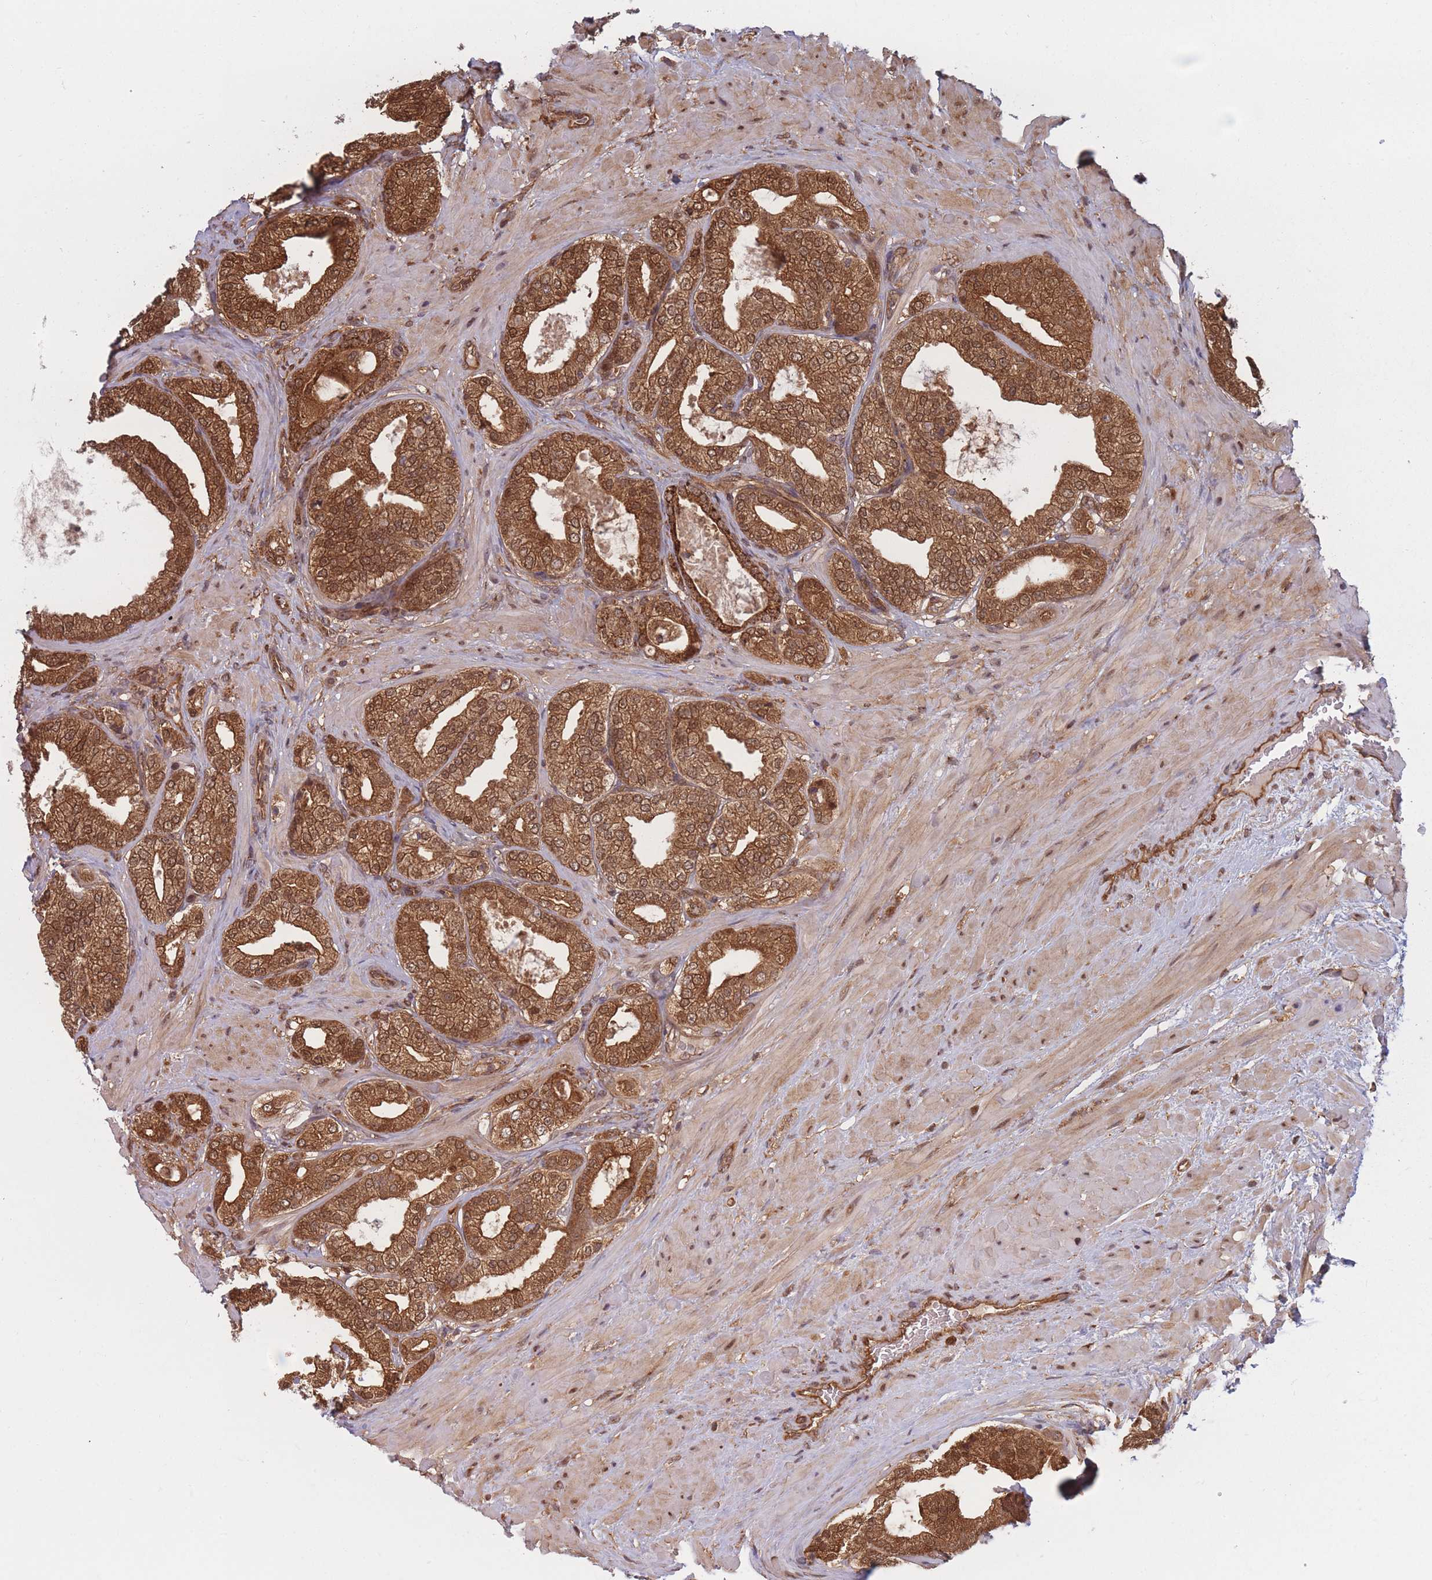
{"staining": {"intensity": "strong", "quantity": ">75%", "location": "cytoplasmic/membranous,nuclear"}, "tissue": "prostate cancer", "cell_type": "Tumor cells", "image_type": "cancer", "snomed": [{"axis": "morphology", "description": "Adenocarcinoma, Low grade"}, {"axis": "topography", "description": "Prostate"}], "caption": "Strong cytoplasmic/membranous and nuclear staining for a protein is identified in approximately >75% of tumor cells of prostate cancer using immunohistochemistry.", "gene": "PODXL2", "patient": {"sex": "male", "age": 63}}